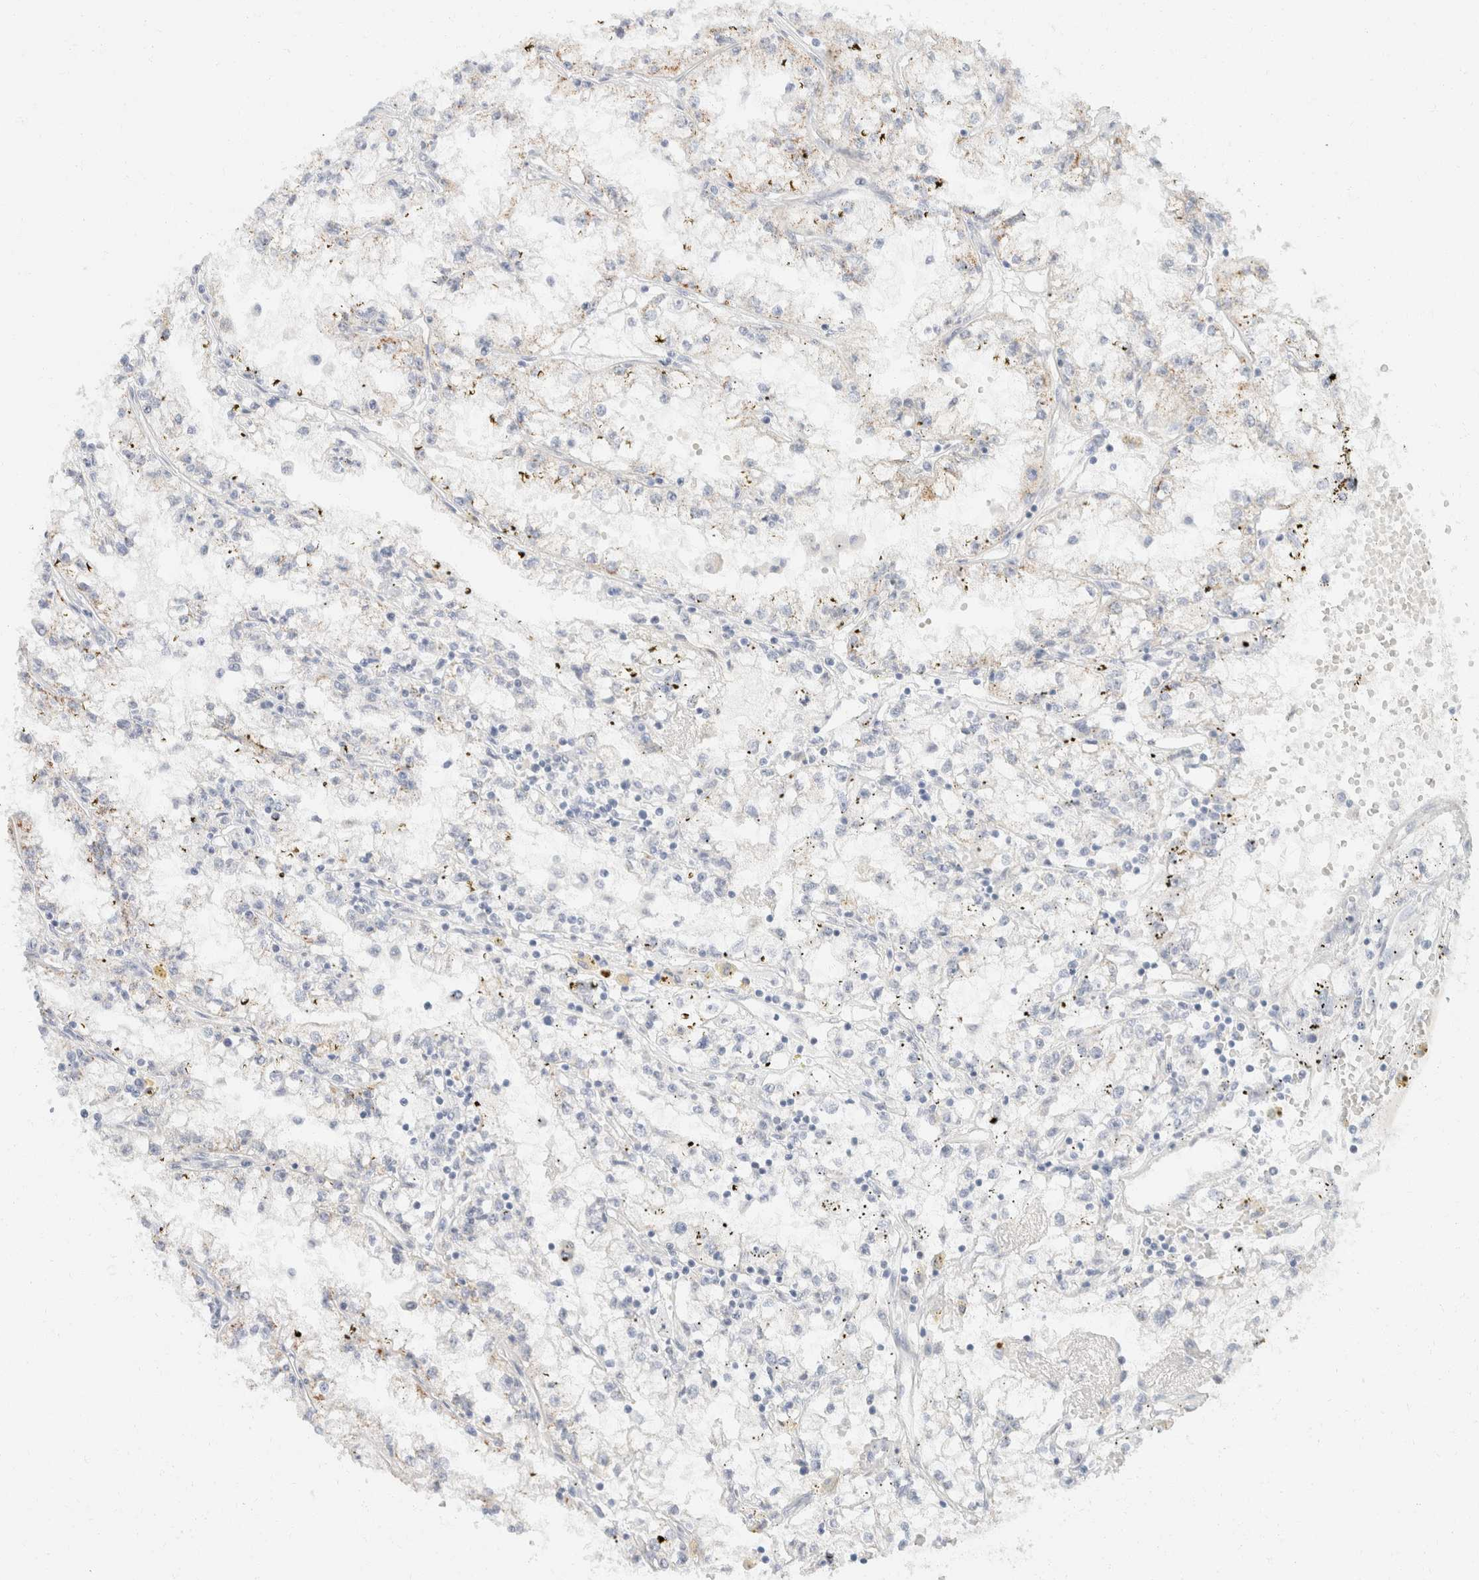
{"staining": {"intensity": "weak", "quantity": "<25%", "location": "cytoplasmic/membranous"}, "tissue": "renal cancer", "cell_type": "Tumor cells", "image_type": "cancer", "snomed": [{"axis": "morphology", "description": "Adenocarcinoma, NOS"}, {"axis": "topography", "description": "Kidney"}], "caption": "High power microscopy micrograph of an IHC image of renal cancer (adenocarcinoma), revealing no significant expression in tumor cells.", "gene": "KRT20", "patient": {"sex": "male", "age": 56}}